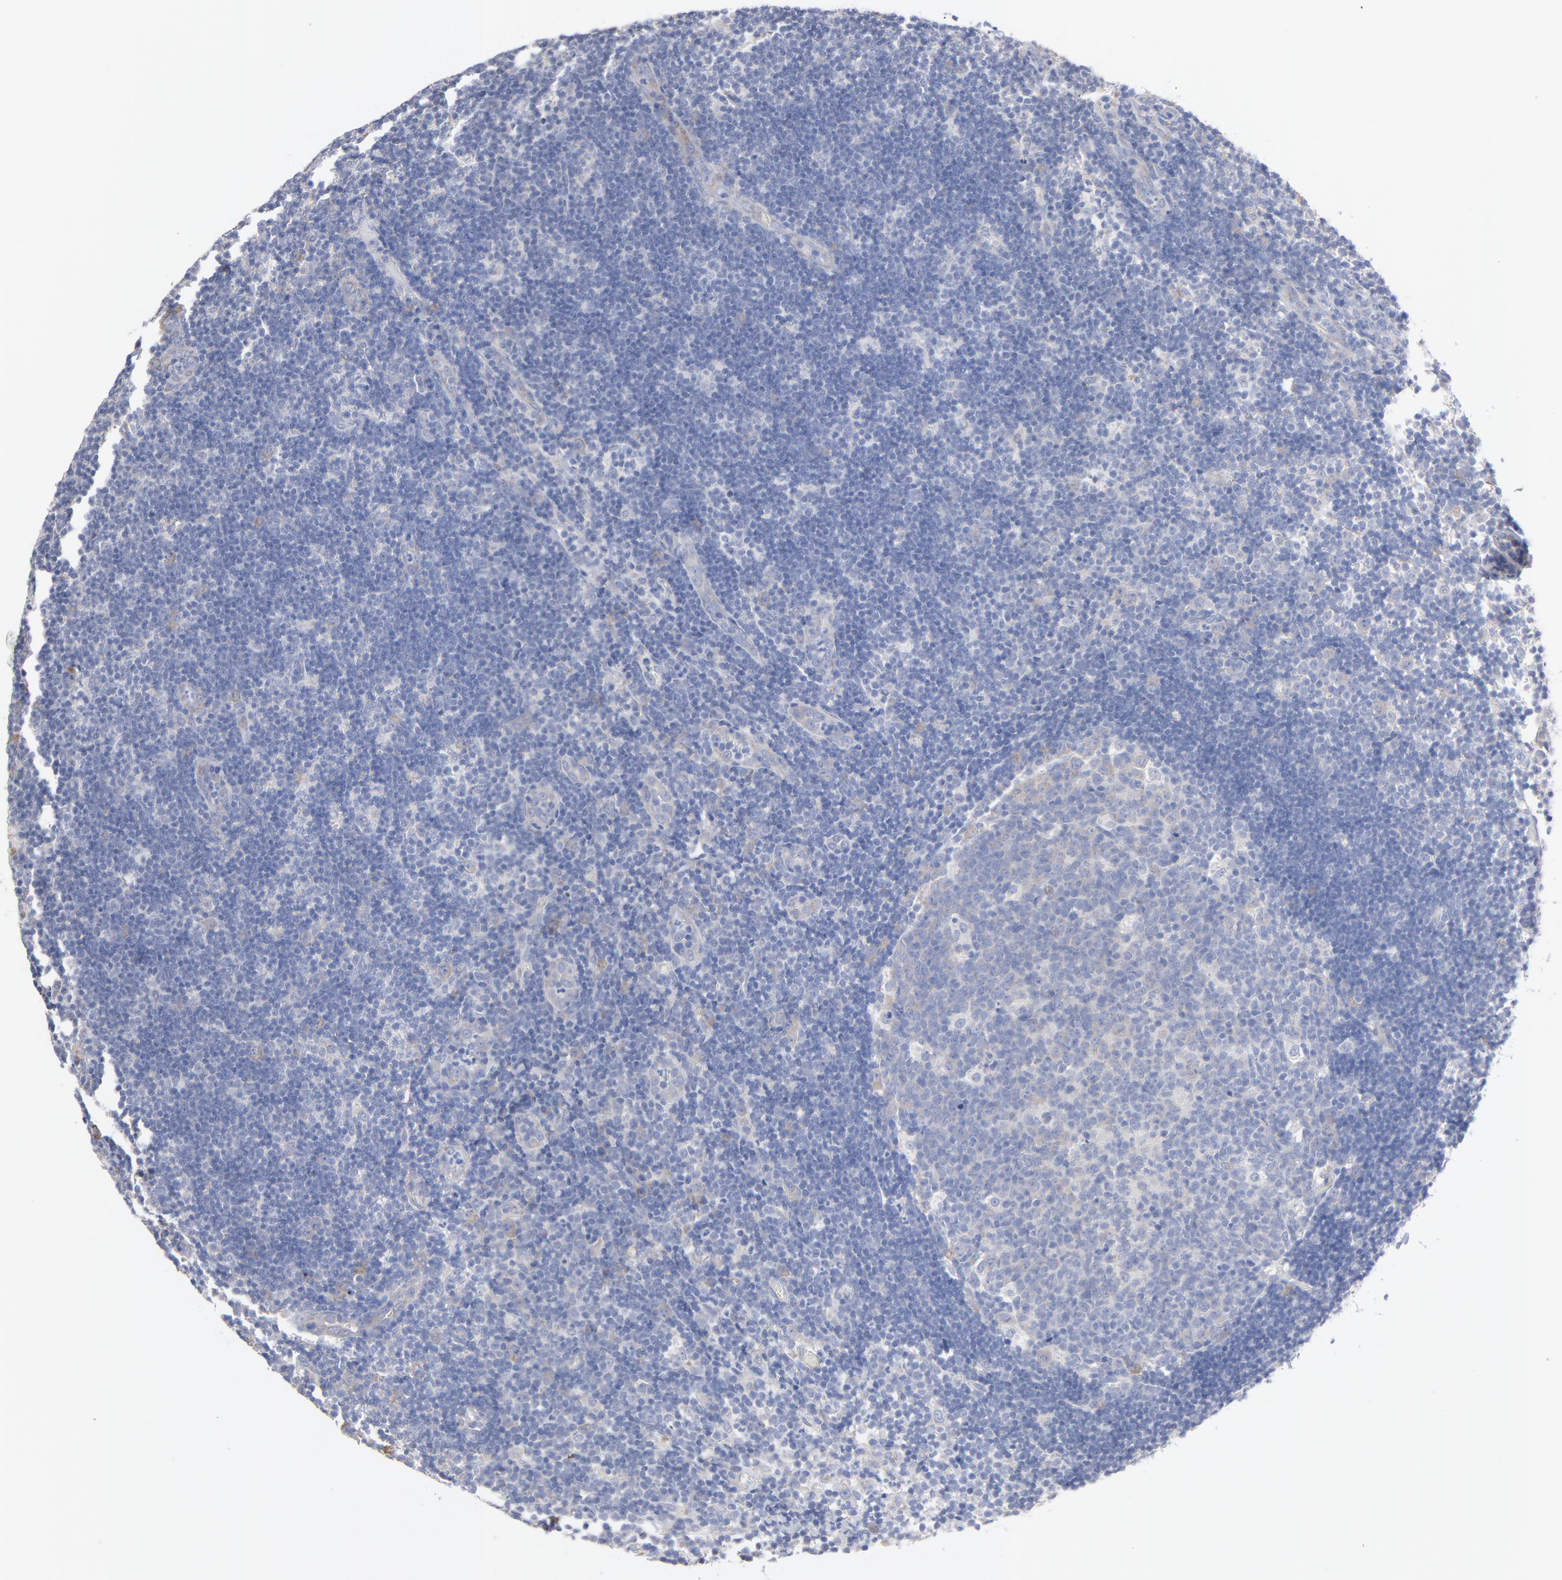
{"staining": {"intensity": "weak", "quantity": "<25%", "location": "cytoplasmic/membranous"}, "tissue": "lymph node", "cell_type": "Germinal center cells", "image_type": "normal", "snomed": [{"axis": "morphology", "description": "Normal tissue, NOS"}, {"axis": "morphology", "description": "Inflammation, NOS"}, {"axis": "topography", "description": "Lymph node"}, {"axis": "topography", "description": "Salivary gland"}], "caption": "Immunohistochemistry photomicrograph of benign human lymph node stained for a protein (brown), which reveals no expression in germinal center cells. (DAB immunohistochemistry (IHC) with hematoxylin counter stain).", "gene": "CPE", "patient": {"sex": "male", "age": 3}}